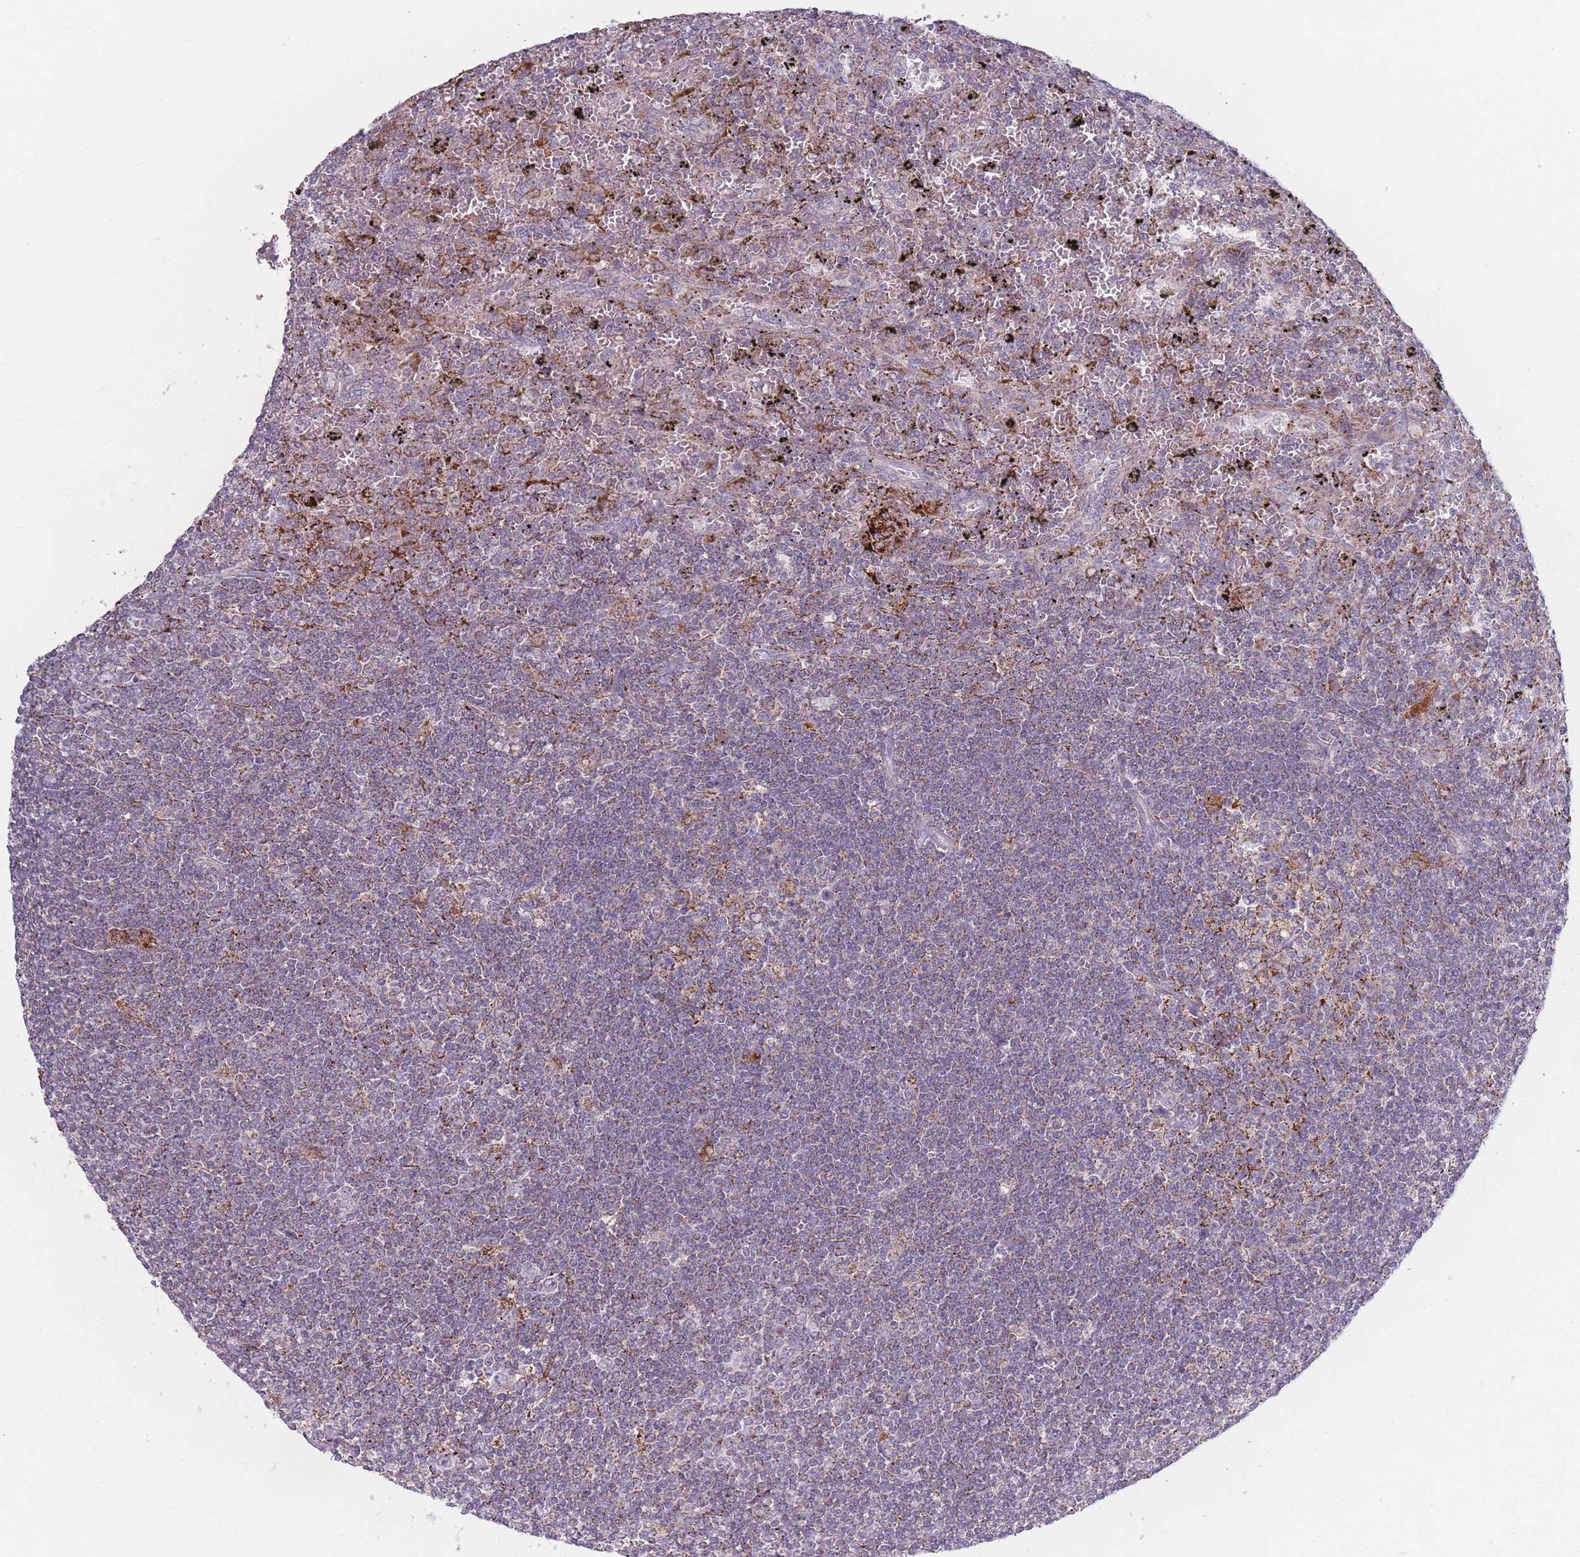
{"staining": {"intensity": "moderate", "quantity": "<25%", "location": "cytoplasmic/membranous"}, "tissue": "lymphoma", "cell_type": "Tumor cells", "image_type": "cancer", "snomed": [{"axis": "morphology", "description": "Malignant lymphoma, non-Hodgkin's type, Low grade"}, {"axis": "topography", "description": "Spleen"}], "caption": "Tumor cells display low levels of moderate cytoplasmic/membranous expression in approximately <25% of cells in human malignant lymphoma, non-Hodgkin's type (low-grade).", "gene": "PEX11B", "patient": {"sex": "male", "age": 76}}